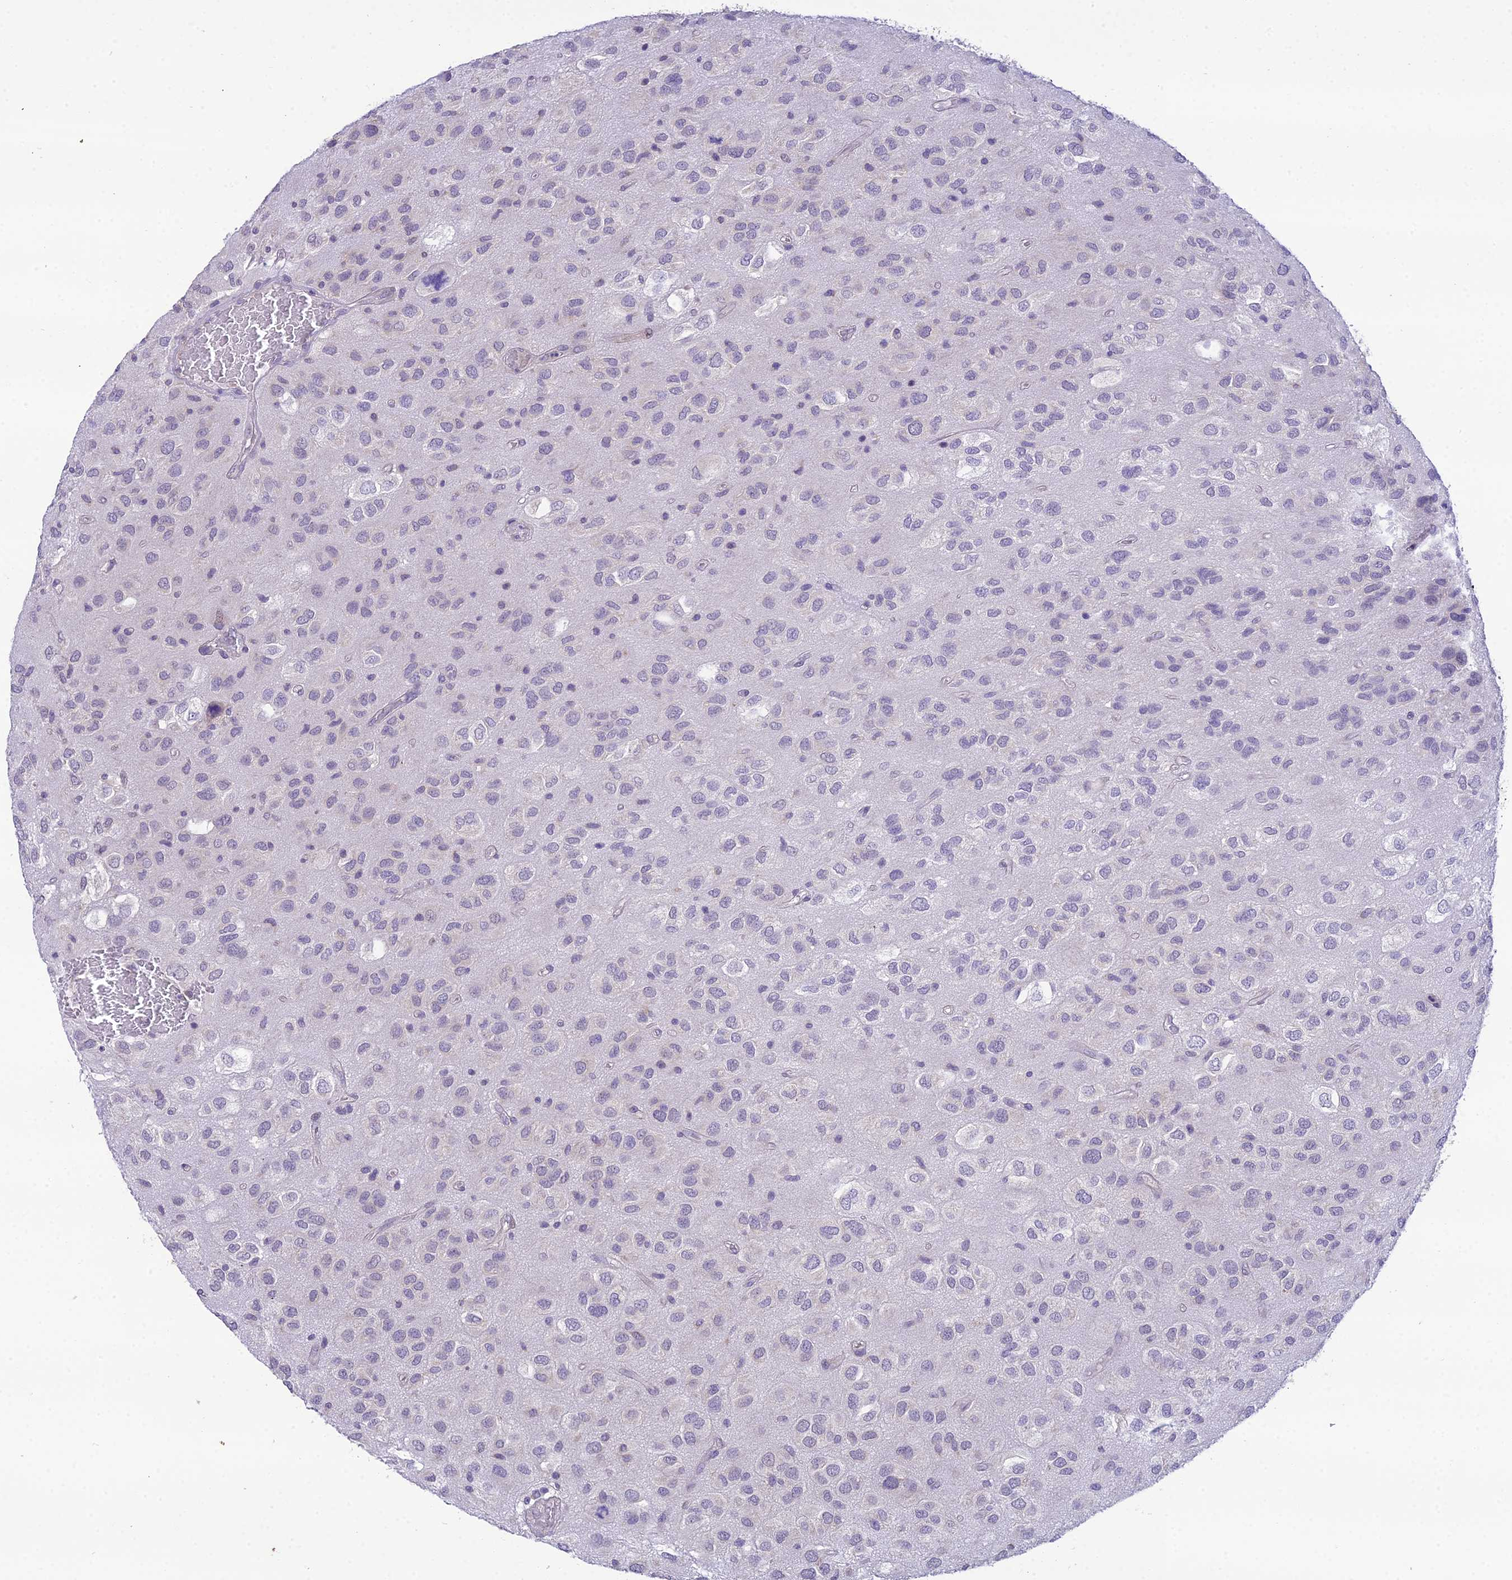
{"staining": {"intensity": "negative", "quantity": "none", "location": "none"}, "tissue": "glioma", "cell_type": "Tumor cells", "image_type": "cancer", "snomed": [{"axis": "morphology", "description": "Glioma, malignant, Low grade"}, {"axis": "topography", "description": "Brain"}], "caption": "Protein analysis of glioma displays no significant positivity in tumor cells. The staining is performed using DAB brown chromogen with nuclei counter-stained in using hematoxylin.", "gene": "MIIP", "patient": {"sex": "male", "age": 66}}